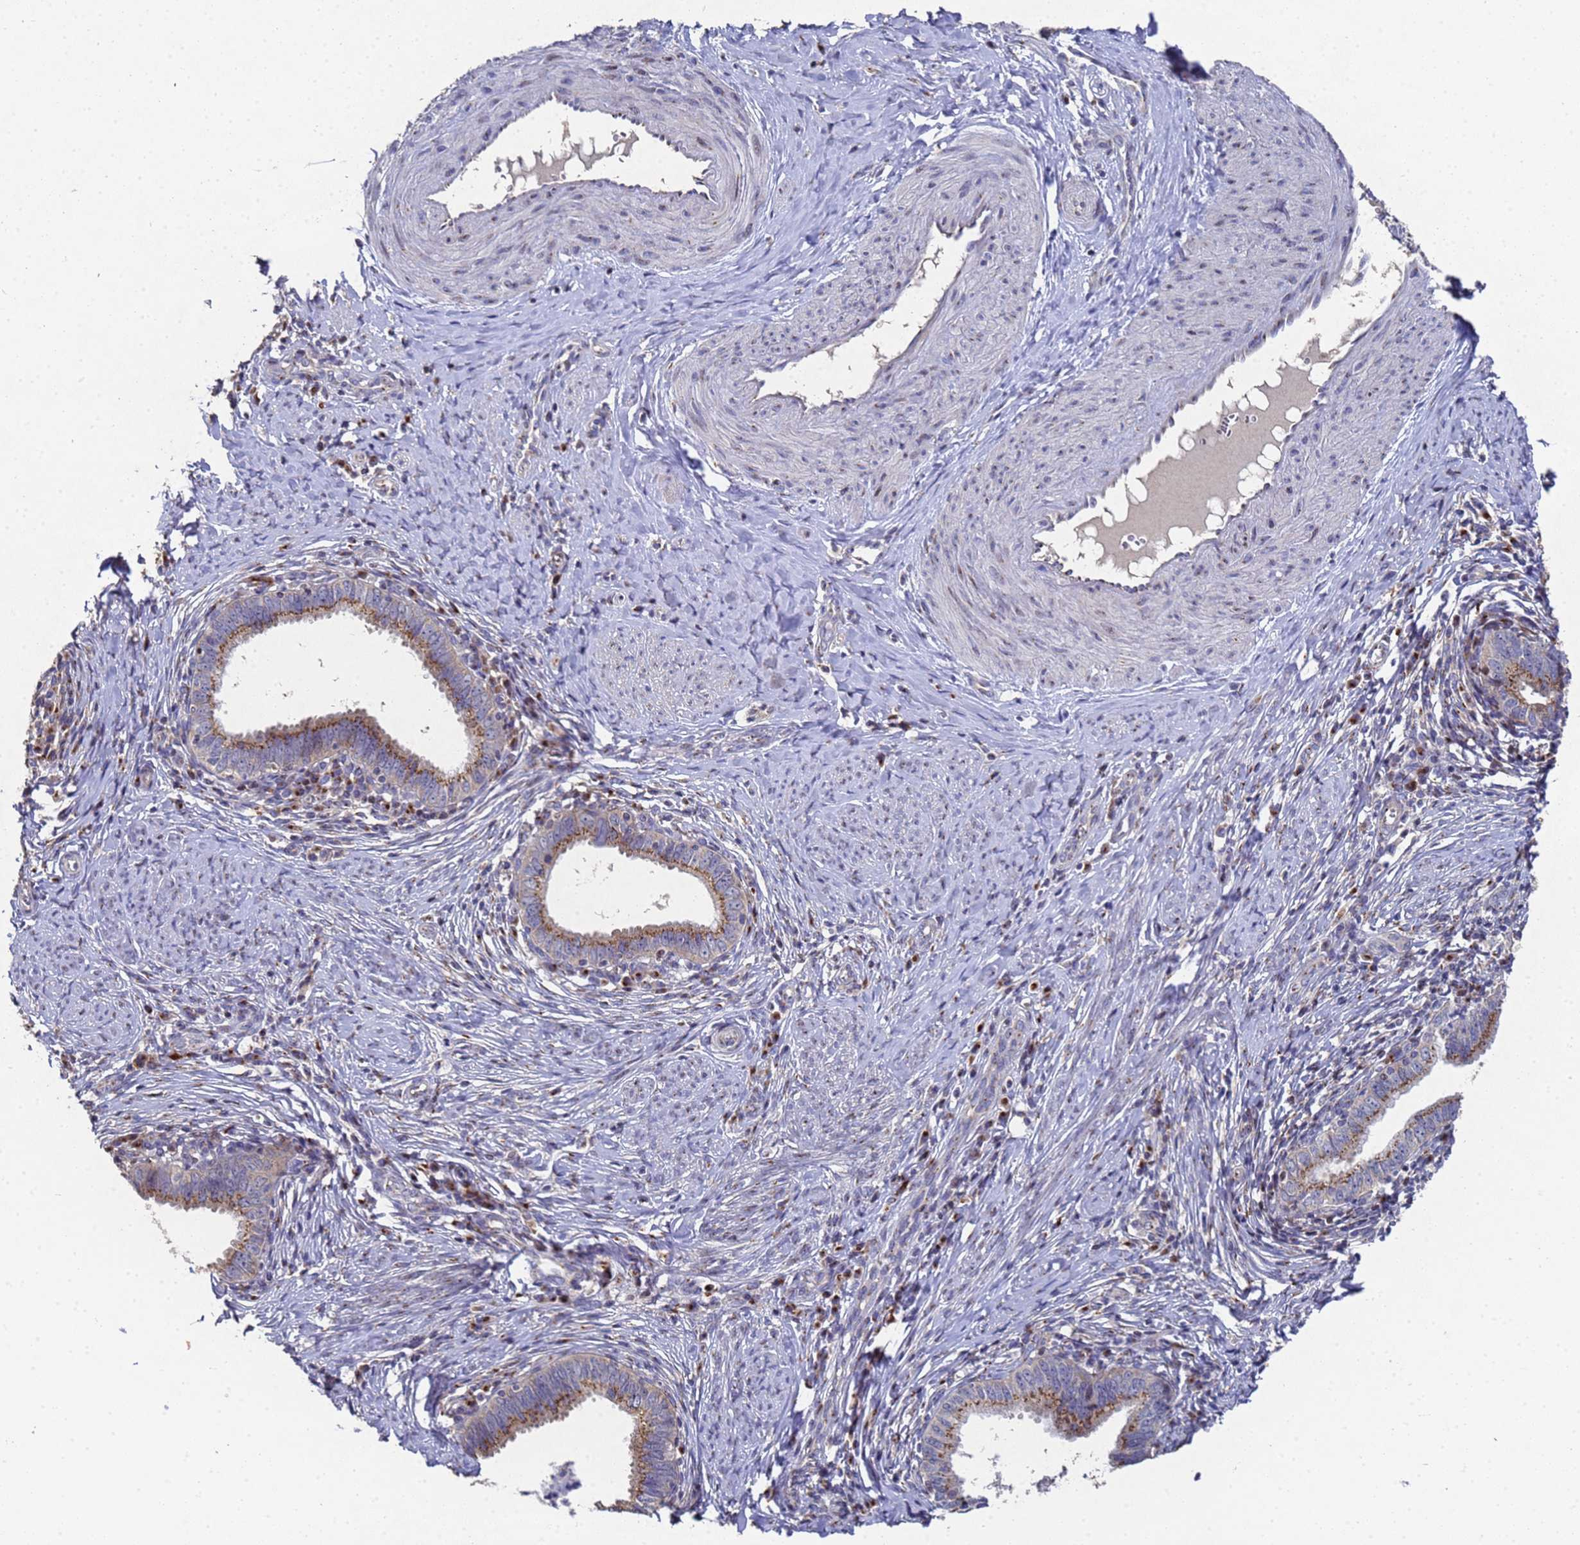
{"staining": {"intensity": "moderate", "quantity": ">75%", "location": "cytoplasmic/membranous"}, "tissue": "cervical cancer", "cell_type": "Tumor cells", "image_type": "cancer", "snomed": [{"axis": "morphology", "description": "Adenocarcinoma, NOS"}, {"axis": "topography", "description": "Cervix"}], "caption": "Immunohistochemistry (DAB) staining of cervical cancer displays moderate cytoplasmic/membranous protein positivity in approximately >75% of tumor cells.", "gene": "NSUN6", "patient": {"sex": "female", "age": 36}}